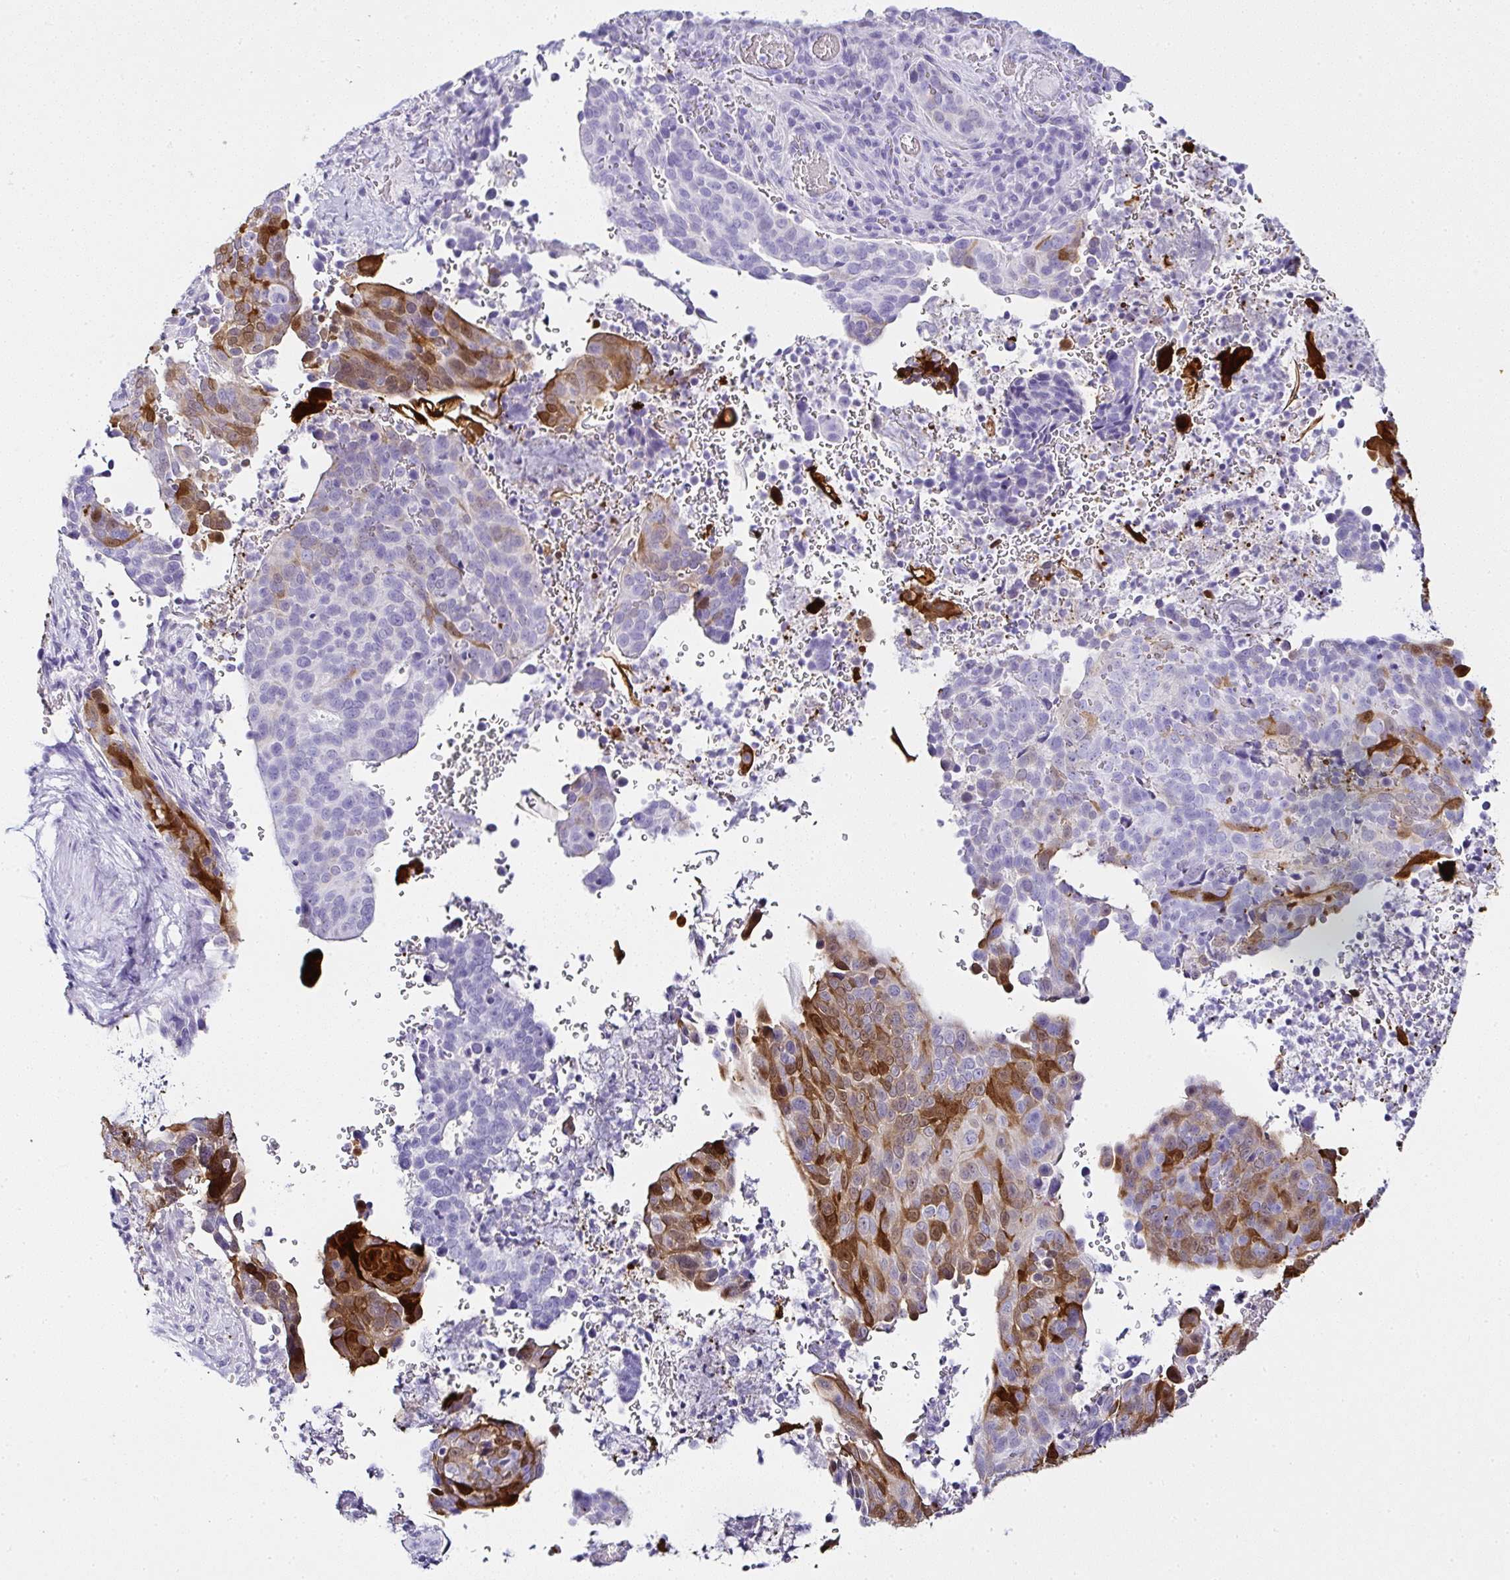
{"staining": {"intensity": "strong", "quantity": "25%-75%", "location": "cytoplasmic/membranous,nuclear"}, "tissue": "cervical cancer", "cell_type": "Tumor cells", "image_type": "cancer", "snomed": [{"axis": "morphology", "description": "Squamous cell carcinoma, NOS"}, {"axis": "topography", "description": "Cervix"}], "caption": "Human squamous cell carcinoma (cervical) stained with a protein marker reveals strong staining in tumor cells.", "gene": "SERPINB3", "patient": {"sex": "female", "age": 38}}